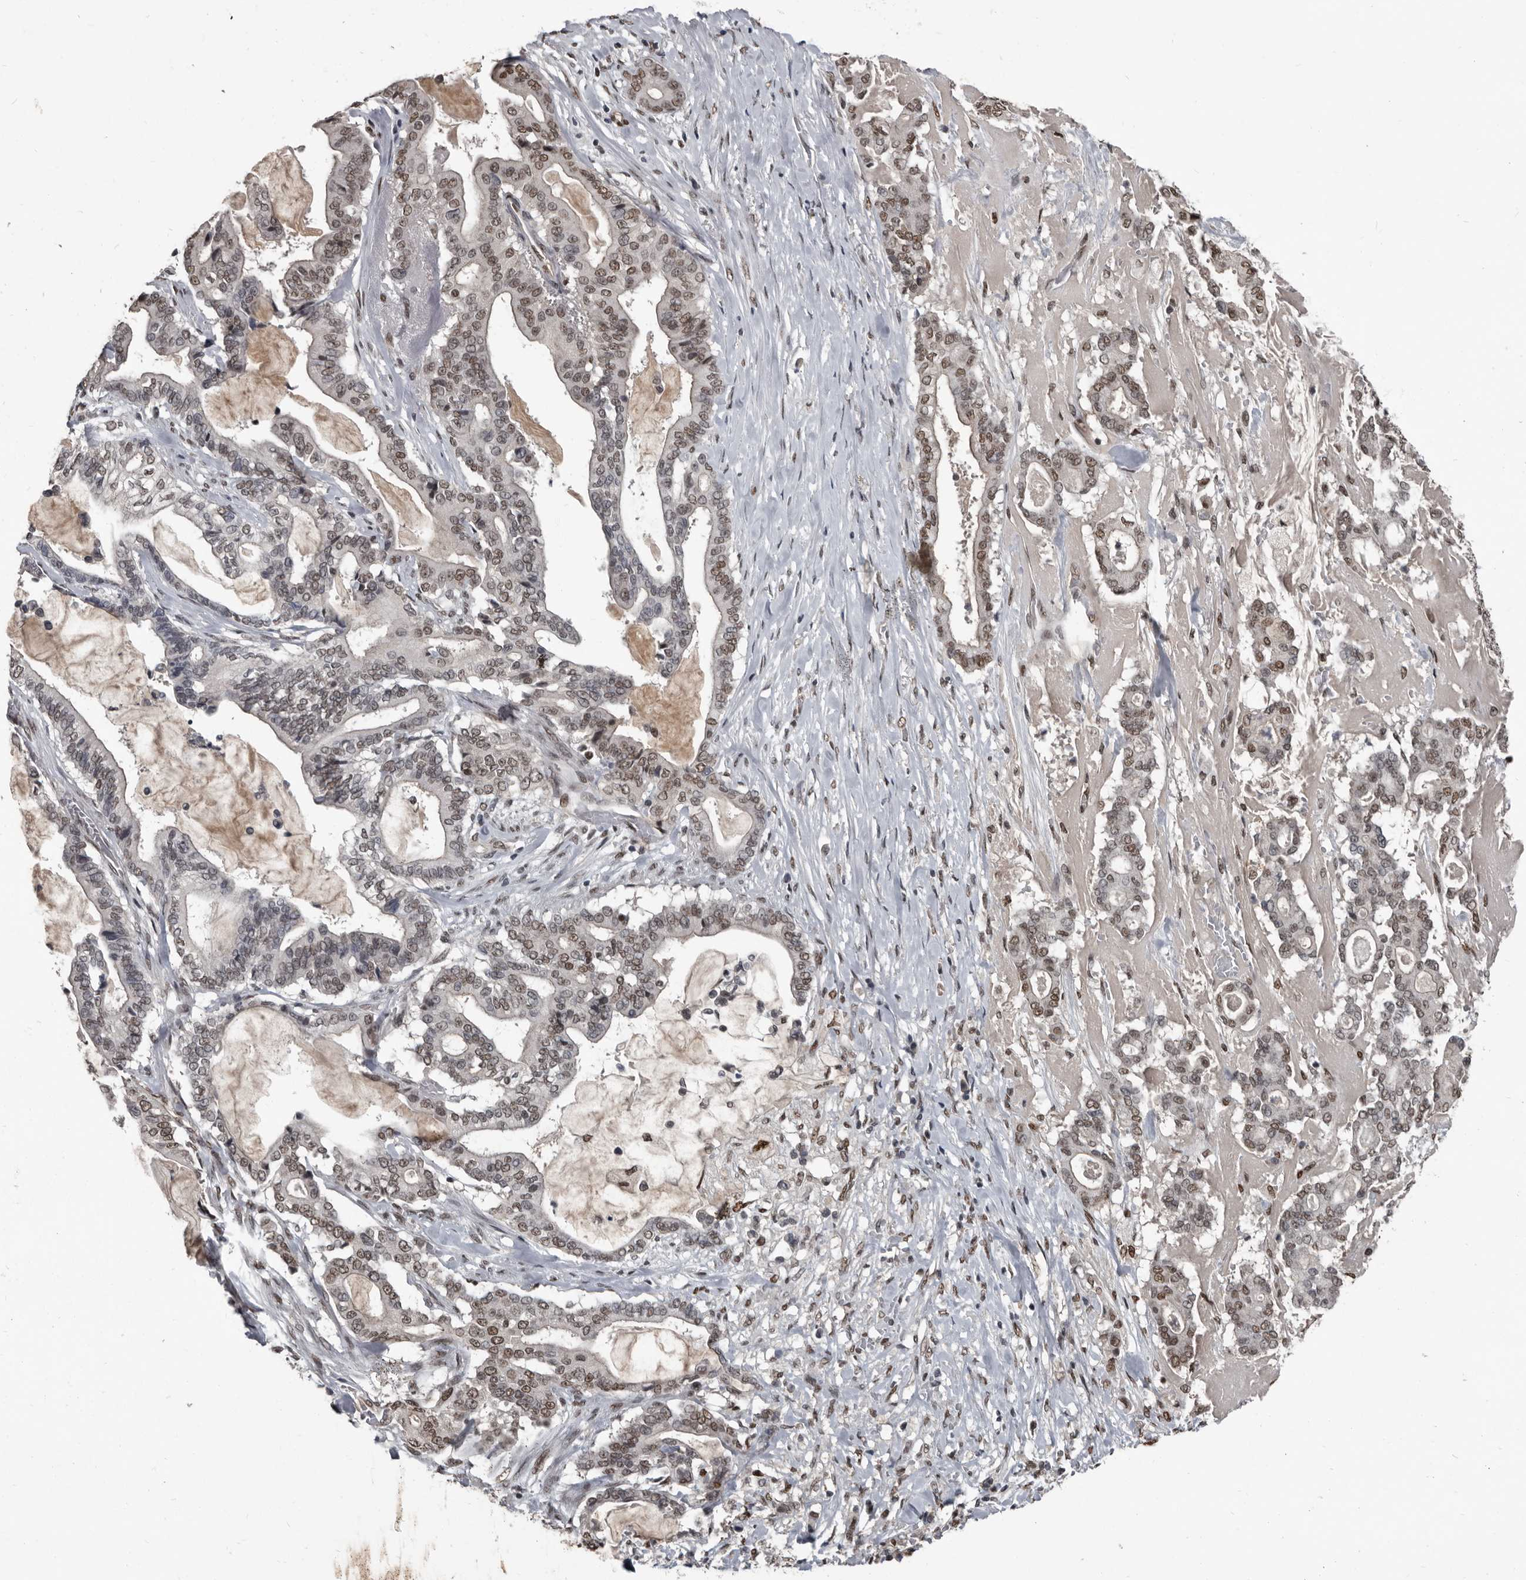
{"staining": {"intensity": "moderate", "quantity": ">75%", "location": "nuclear"}, "tissue": "pancreatic cancer", "cell_type": "Tumor cells", "image_type": "cancer", "snomed": [{"axis": "morphology", "description": "Adenocarcinoma, NOS"}, {"axis": "topography", "description": "Pancreas"}], "caption": "Immunohistochemical staining of human pancreatic cancer reveals medium levels of moderate nuclear protein staining in approximately >75% of tumor cells. The staining is performed using DAB (3,3'-diaminobenzidine) brown chromogen to label protein expression. The nuclei are counter-stained blue using hematoxylin.", "gene": "CHD1L", "patient": {"sex": "male", "age": 63}}